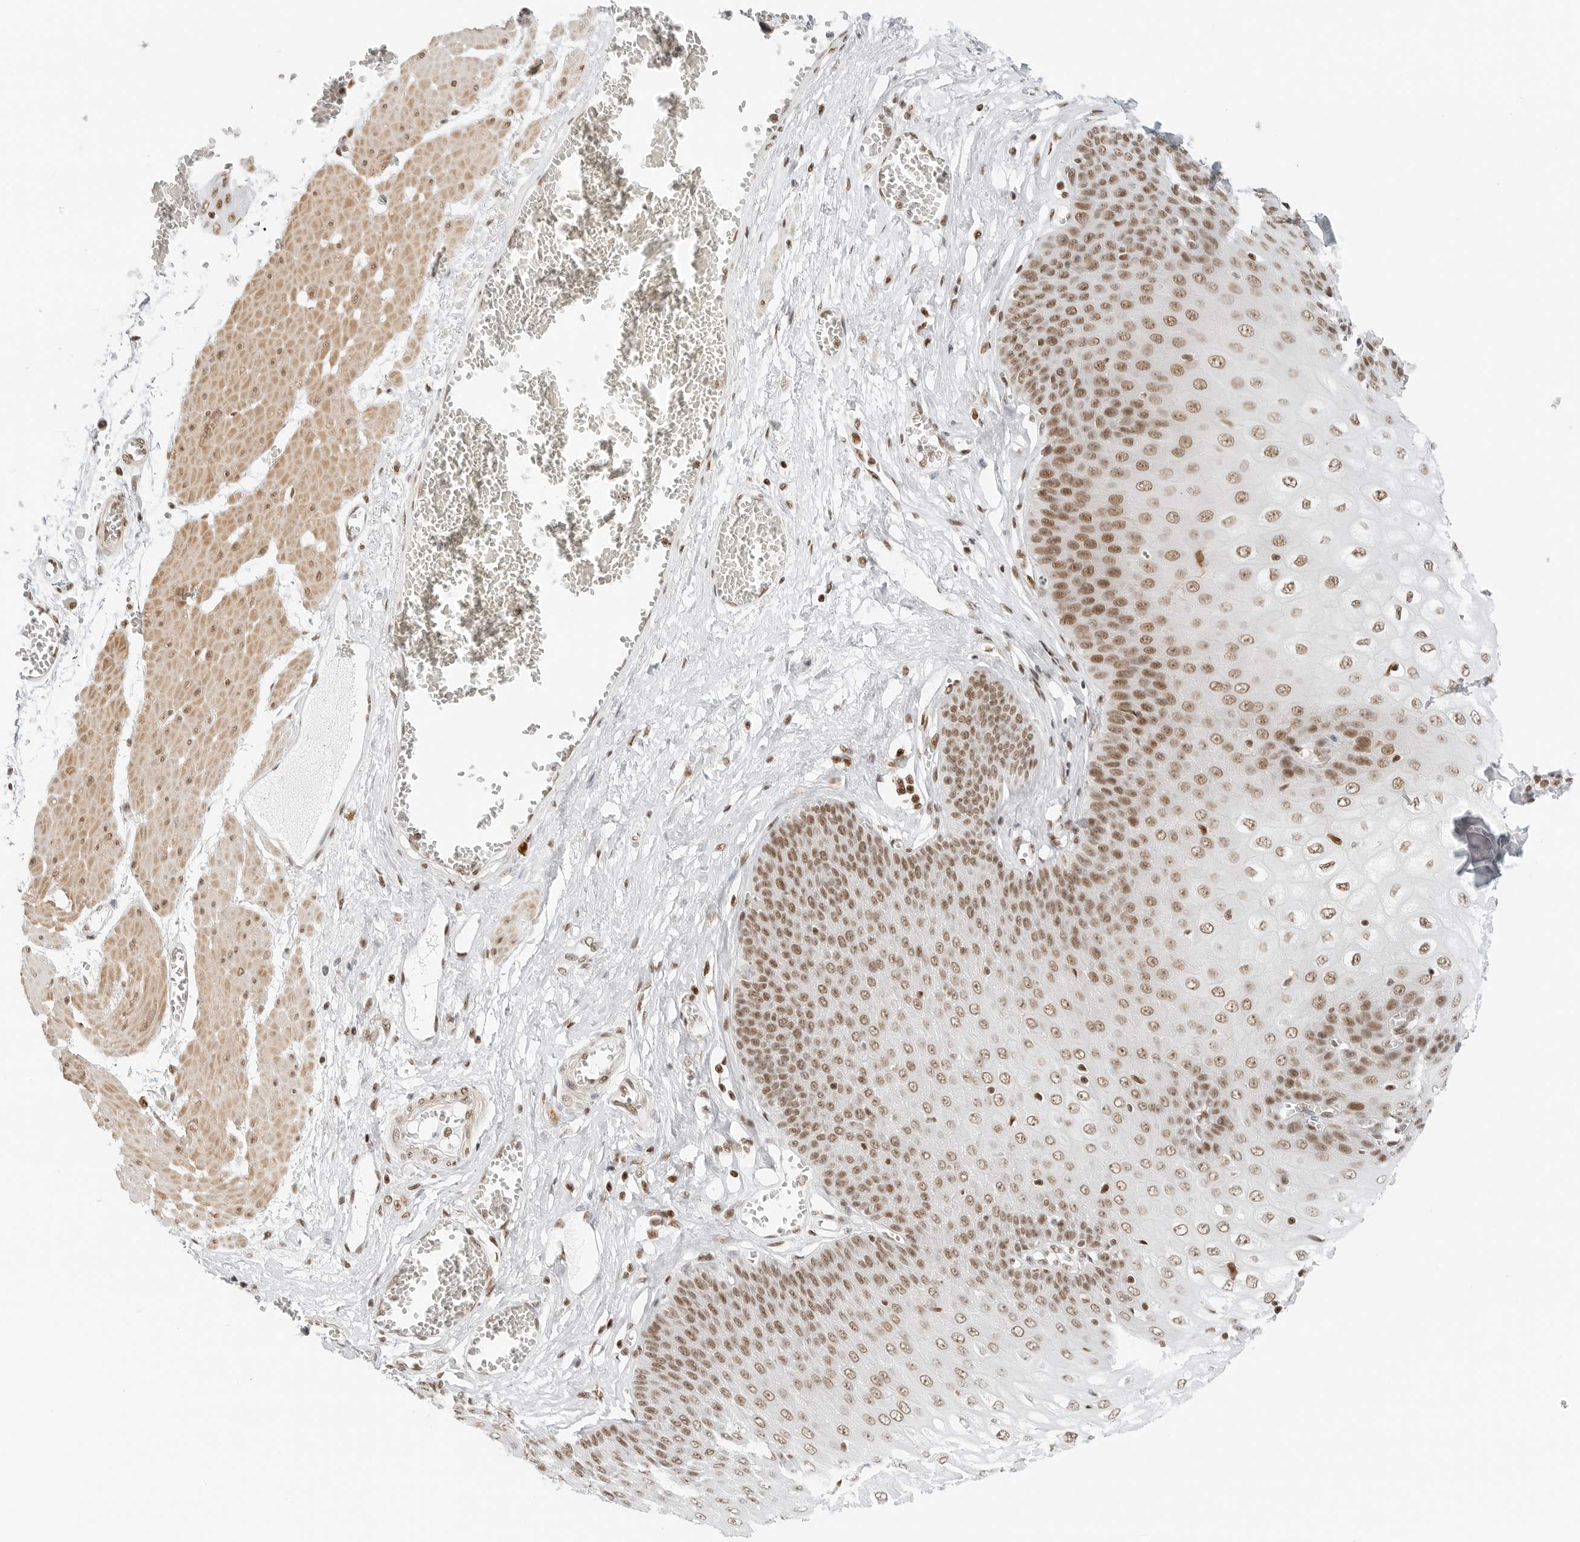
{"staining": {"intensity": "moderate", "quantity": ">75%", "location": "nuclear"}, "tissue": "esophagus", "cell_type": "Squamous epithelial cells", "image_type": "normal", "snomed": [{"axis": "morphology", "description": "Normal tissue, NOS"}, {"axis": "topography", "description": "Esophagus"}], "caption": "This micrograph shows immunohistochemistry staining of benign human esophagus, with medium moderate nuclear staining in approximately >75% of squamous epithelial cells.", "gene": "CRTC2", "patient": {"sex": "male", "age": 60}}